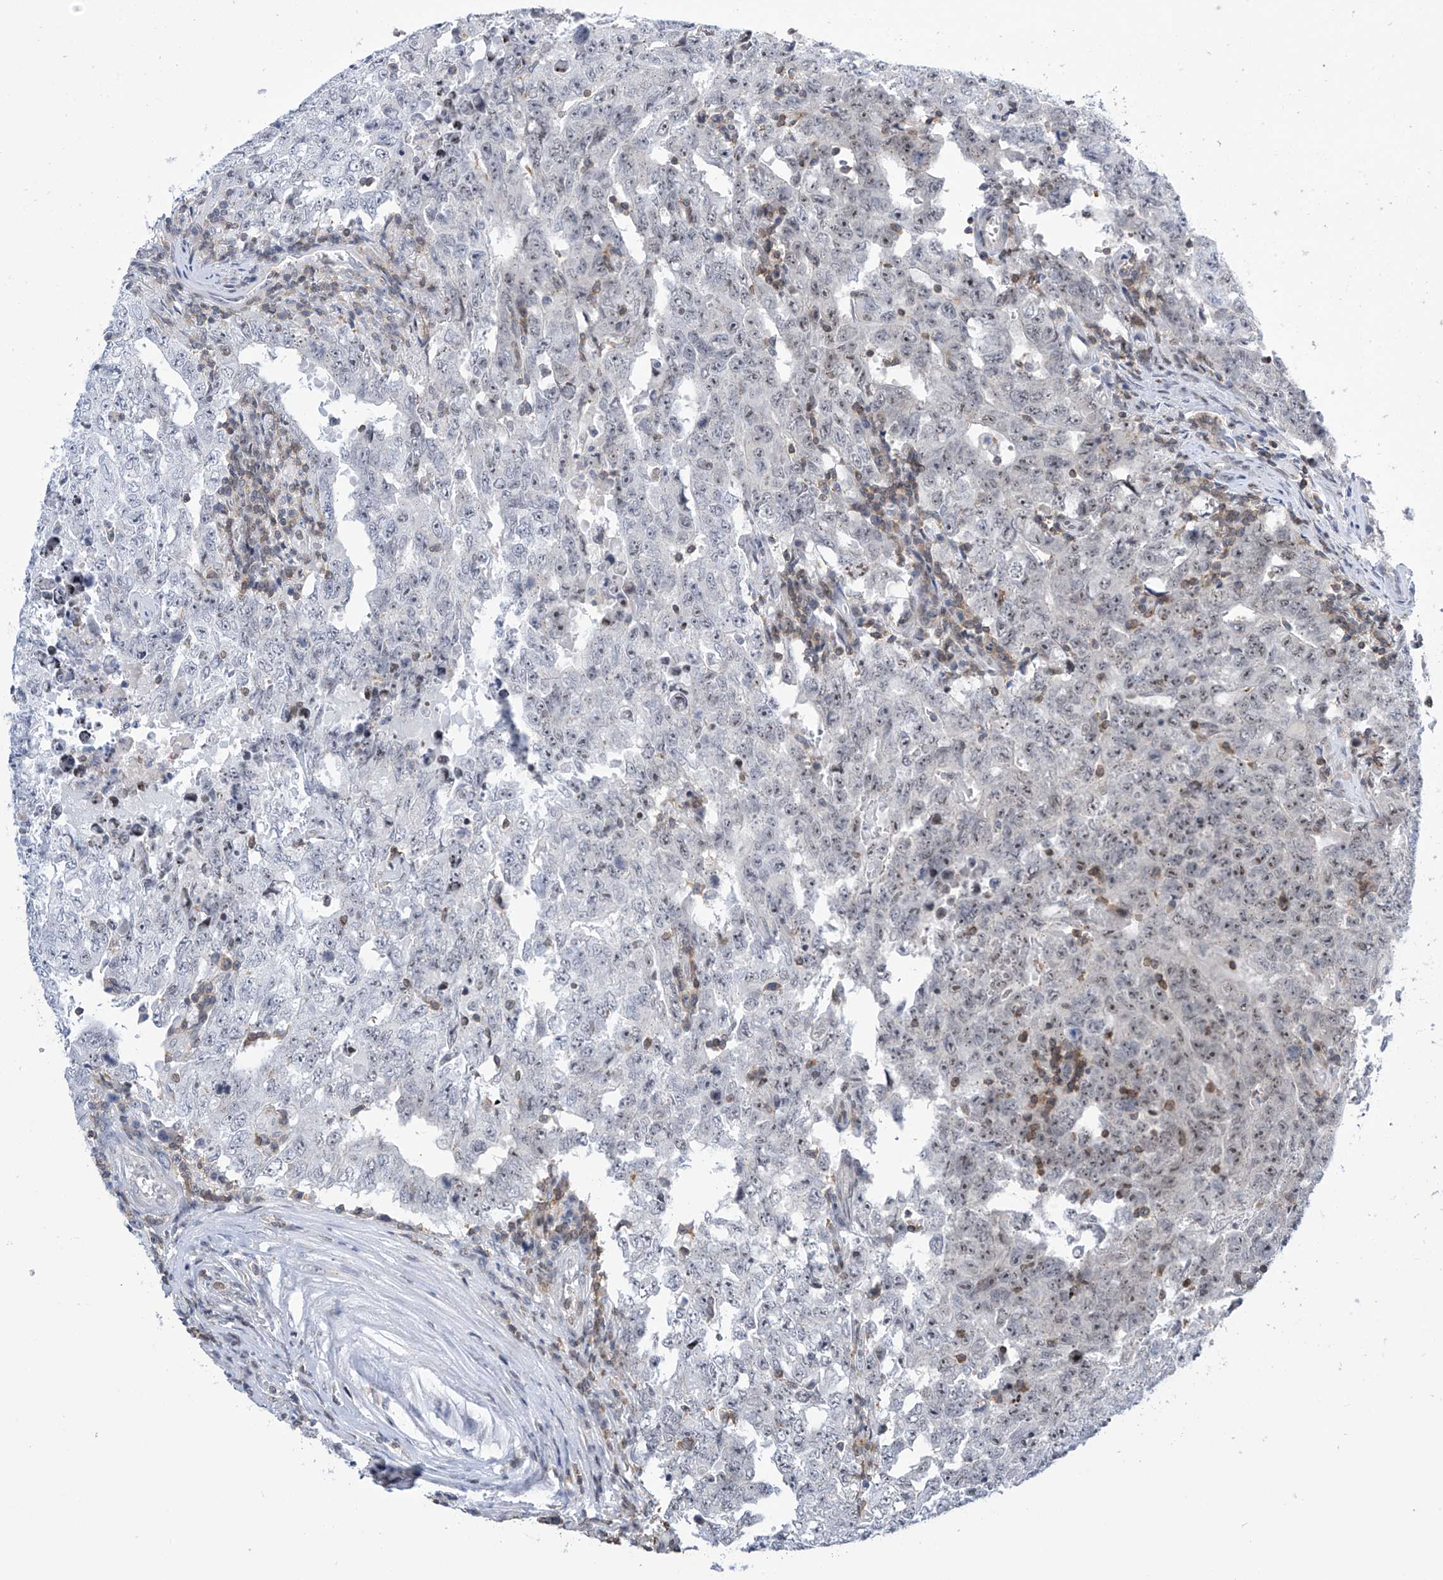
{"staining": {"intensity": "negative", "quantity": "none", "location": "none"}, "tissue": "testis cancer", "cell_type": "Tumor cells", "image_type": "cancer", "snomed": [{"axis": "morphology", "description": "Carcinoma, Embryonal, NOS"}, {"axis": "topography", "description": "Testis"}], "caption": "The image shows no significant positivity in tumor cells of embryonal carcinoma (testis).", "gene": "MSL3", "patient": {"sex": "male", "age": 26}}